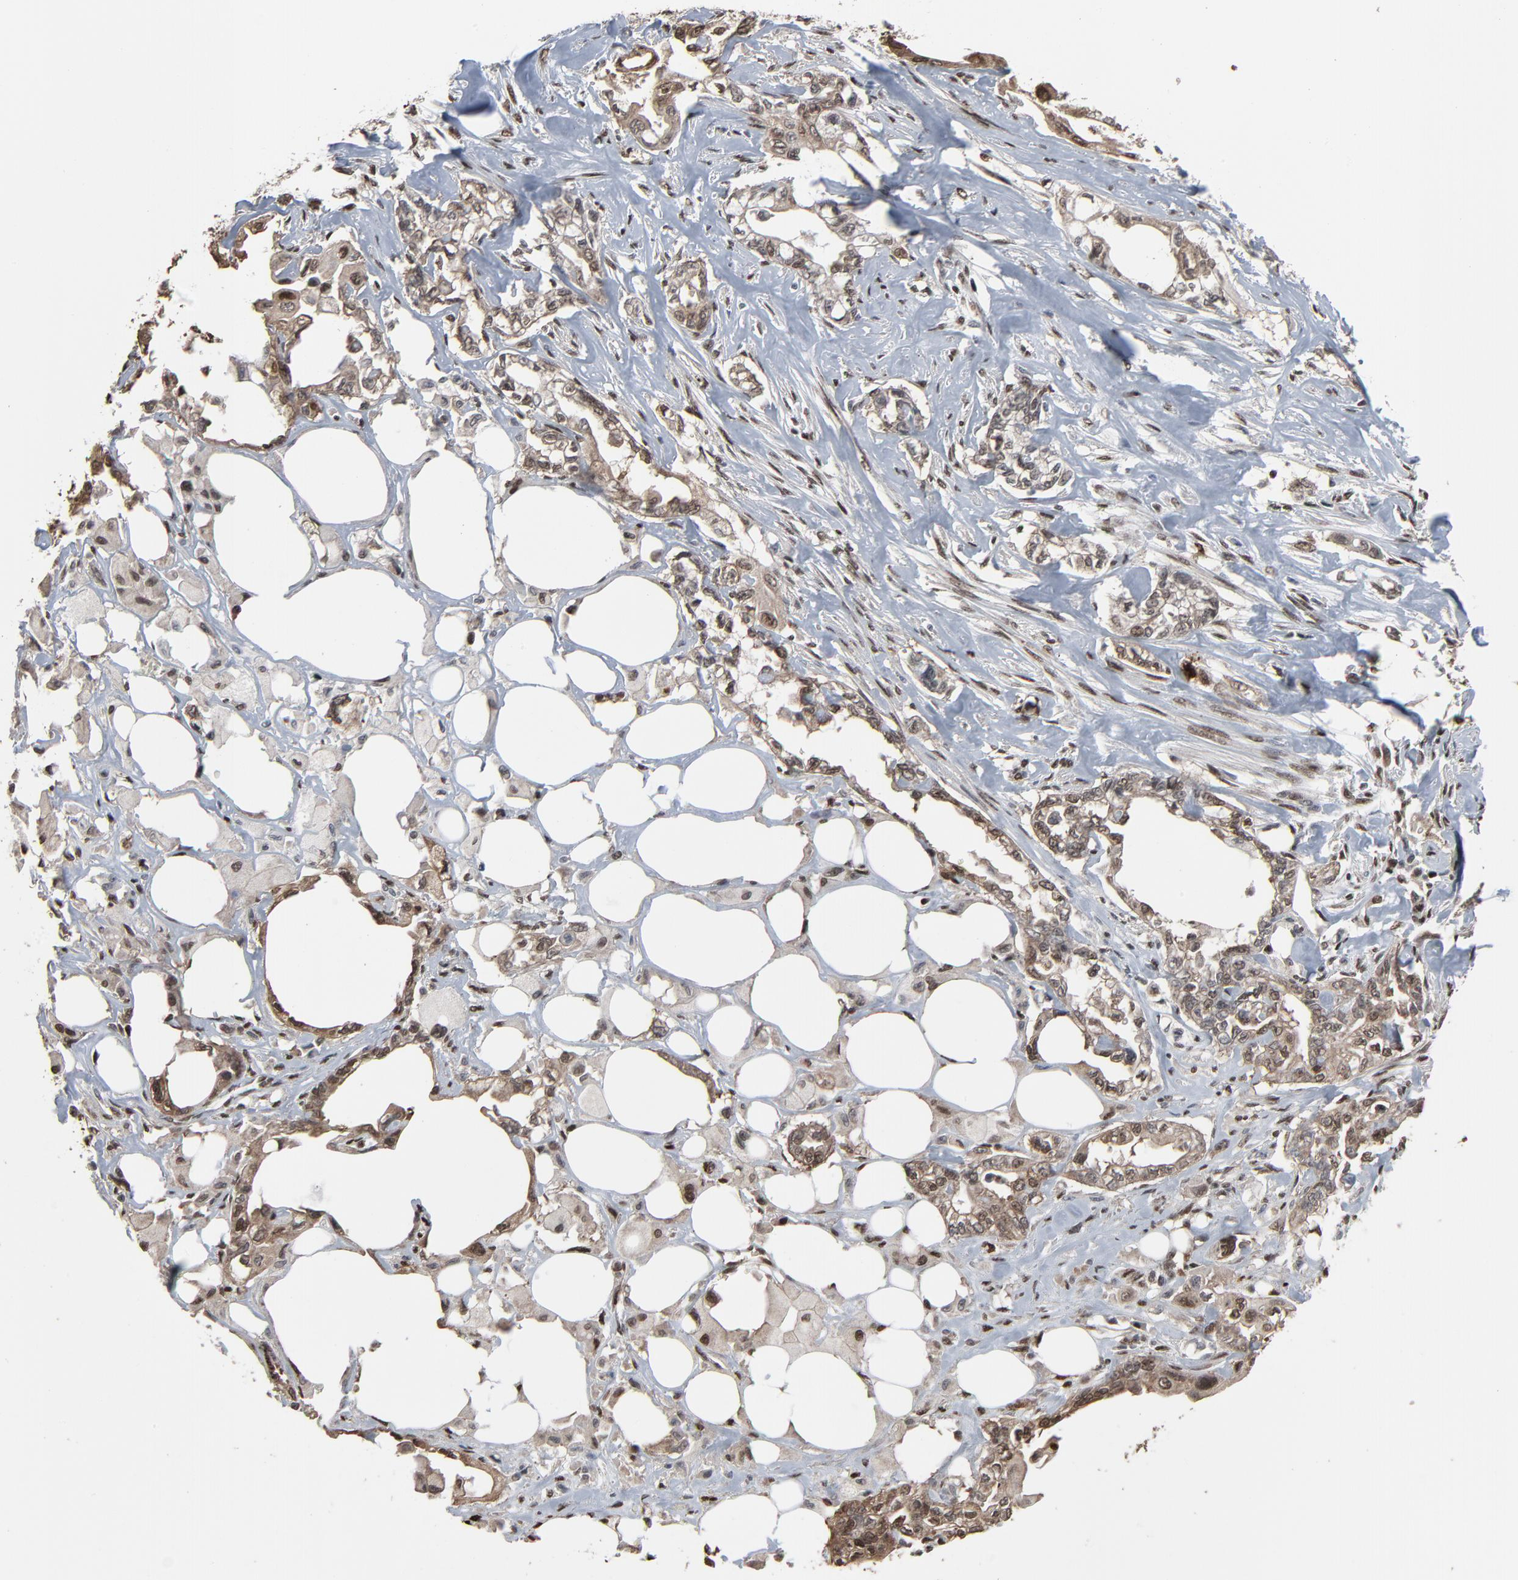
{"staining": {"intensity": "moderate", "quantity": ">75%", "location": "cytoplasmic/membranous,nuclear"}, "tissue": "pancreatic cancer", "cell_type": "Tumor cells", "image_type": "cancer", "snomed": [{"axis": "morphology", "description": "Normal tissue, NOS"}, {"axis": "topography", "description": "Pancreas"}], "caption": "High-magnification brightfield microscopy of pancreatic cancer stained with DAB (3,3'-diaminobenzidine) (brown) and counterstained with hematoxylin (blue). tumor cells exhibit moderate cytoplasmic/membranous and nuclear positivity is present in about>75% of cells.", "gene": "MEIS2", "patient": {"sex": "male", "age": 42}}